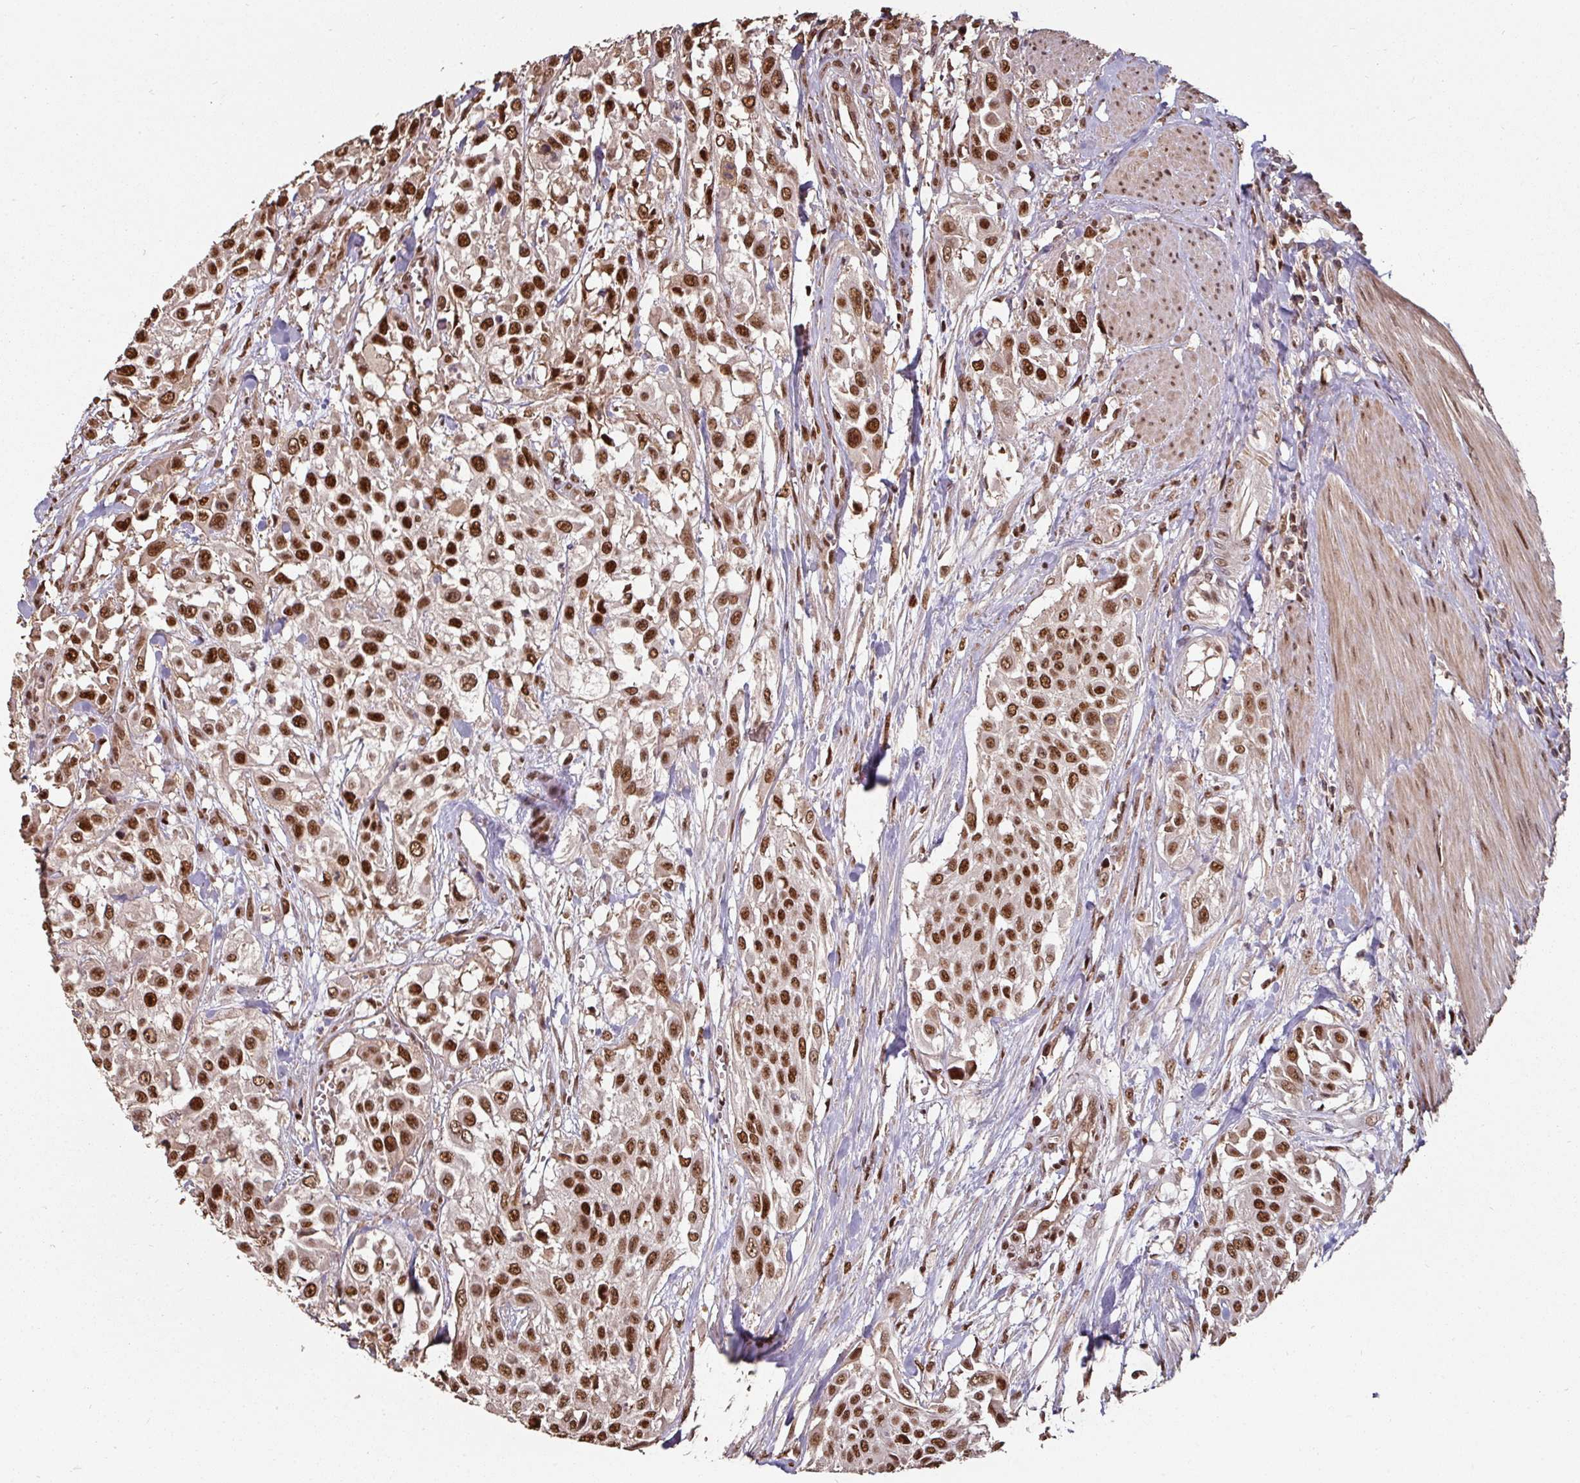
{"staining": {"intensity": "strong", "quantity": ">75%", "location": "nuclear"}, "tissue": "urothelial cancer", "cell_type": "Tumor cells", "image_type": "cancer", "snomed": [{"axis": "morphology", "description": "Urothelial carcinoma, High grade"}, {"axis": "topography", "description": "Urinary bladder"}], "caption": "The image shows a brown stain indicating the presence of a protein in the nuclear of tumor cells in urothelial cancer.", "gene": "POLD1", "patient": {"sex": "male", "age": 57}}